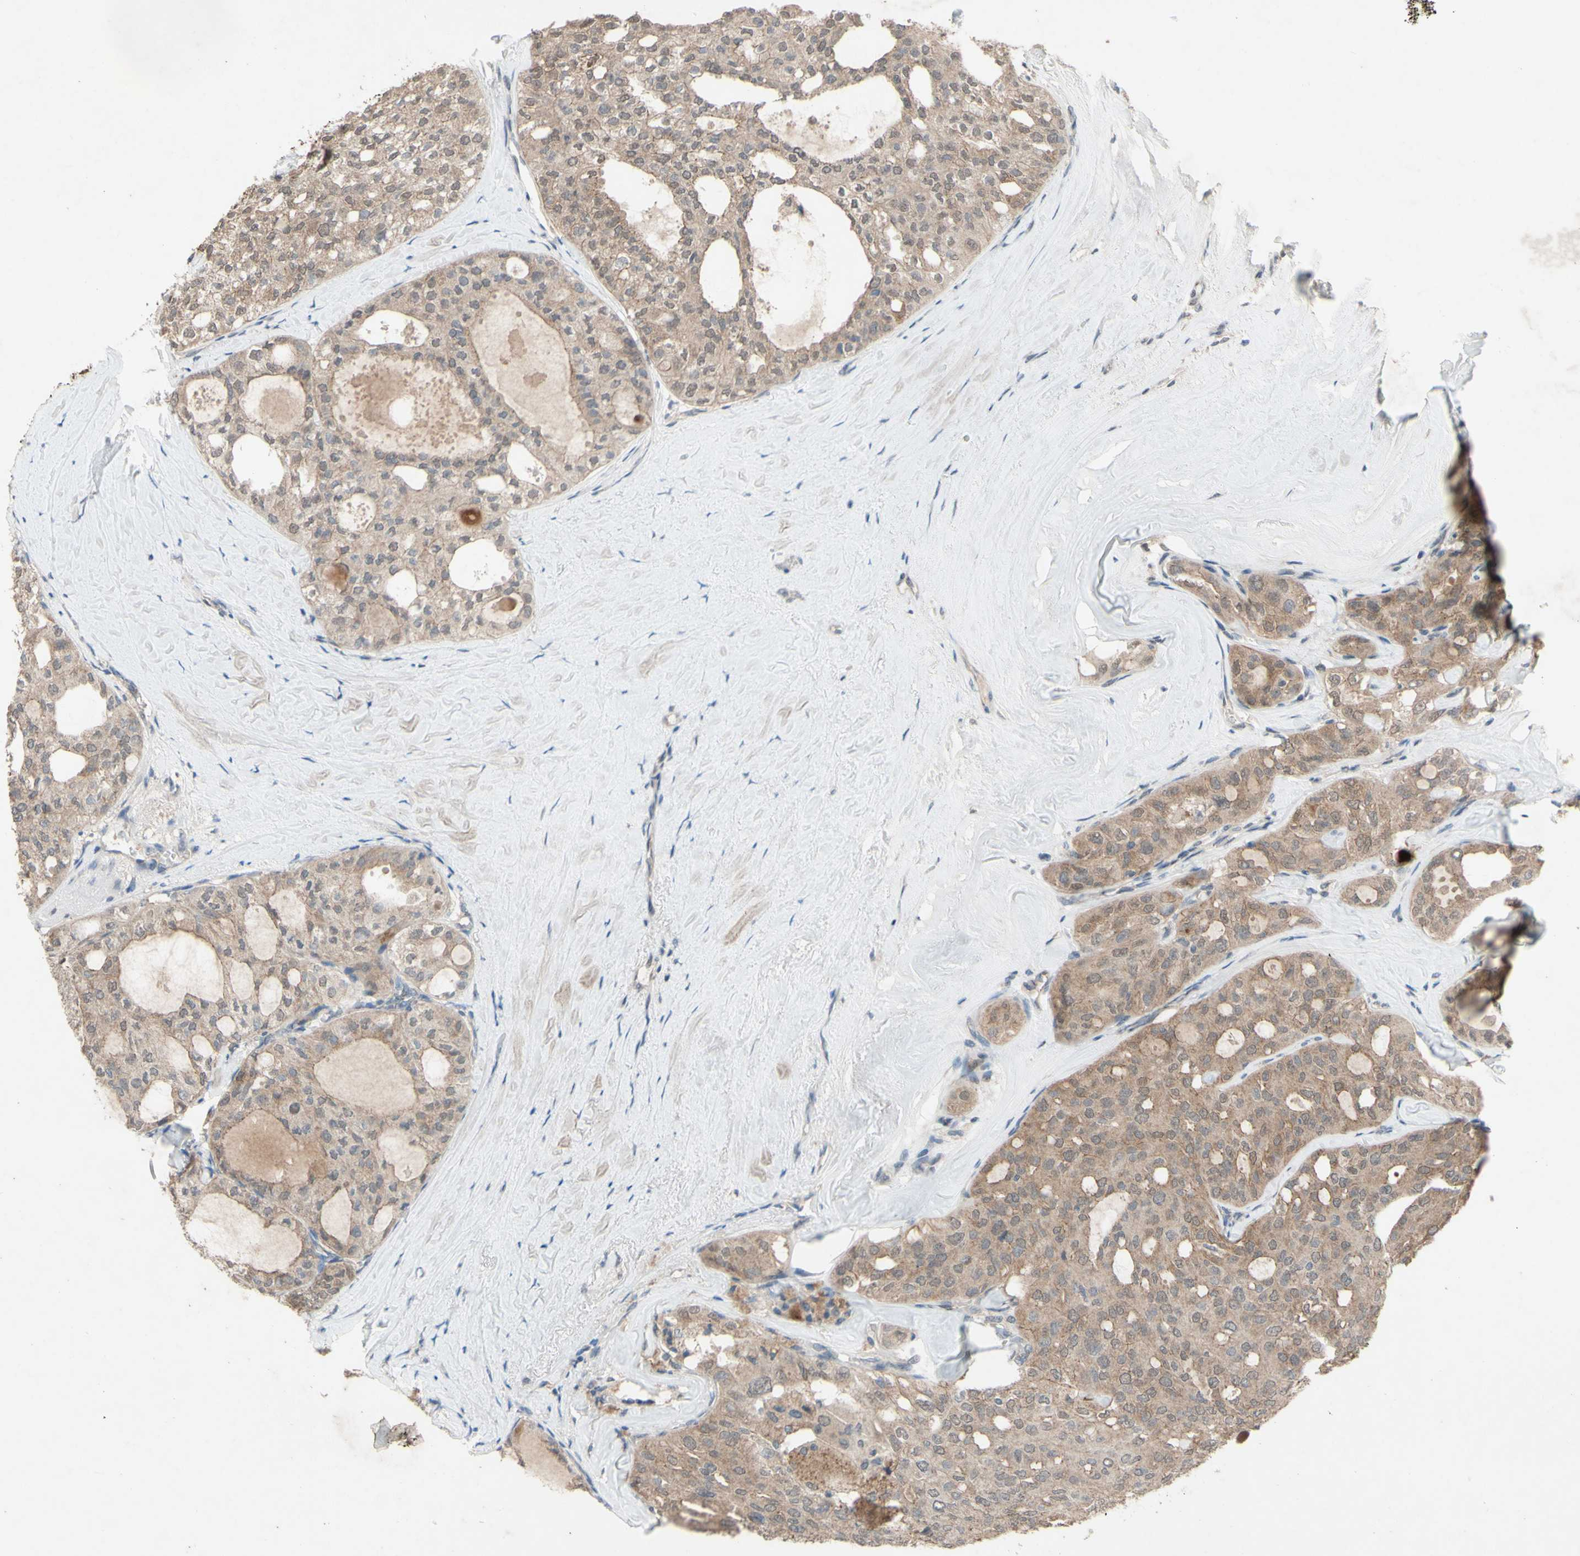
{"staining": {"intensity": "moderate", "quantity": ">75%", "location": "cytoplasmic/membranous"}, "tissue": "thyroid cancer", "cell_type": "Tumor cells", "image_type": "cancer", "snomed": [{"axis": "morphology", "description": "Follicular adenoma carcinoma, NOS"}, {"axis": "topography", "description": "Thyroid gland"}], "caption": "Immunohistochemical staining of human follicular adenoma carcinoma (thyroid) displays medium levels of moderate cytoplasmic/membranous staining in about >75% of tumor cells. (DAB IHC with brightfield microscopy, high magnification).", "gene": "CDCP1", "patient": {"sex": "male", "age": 75}}